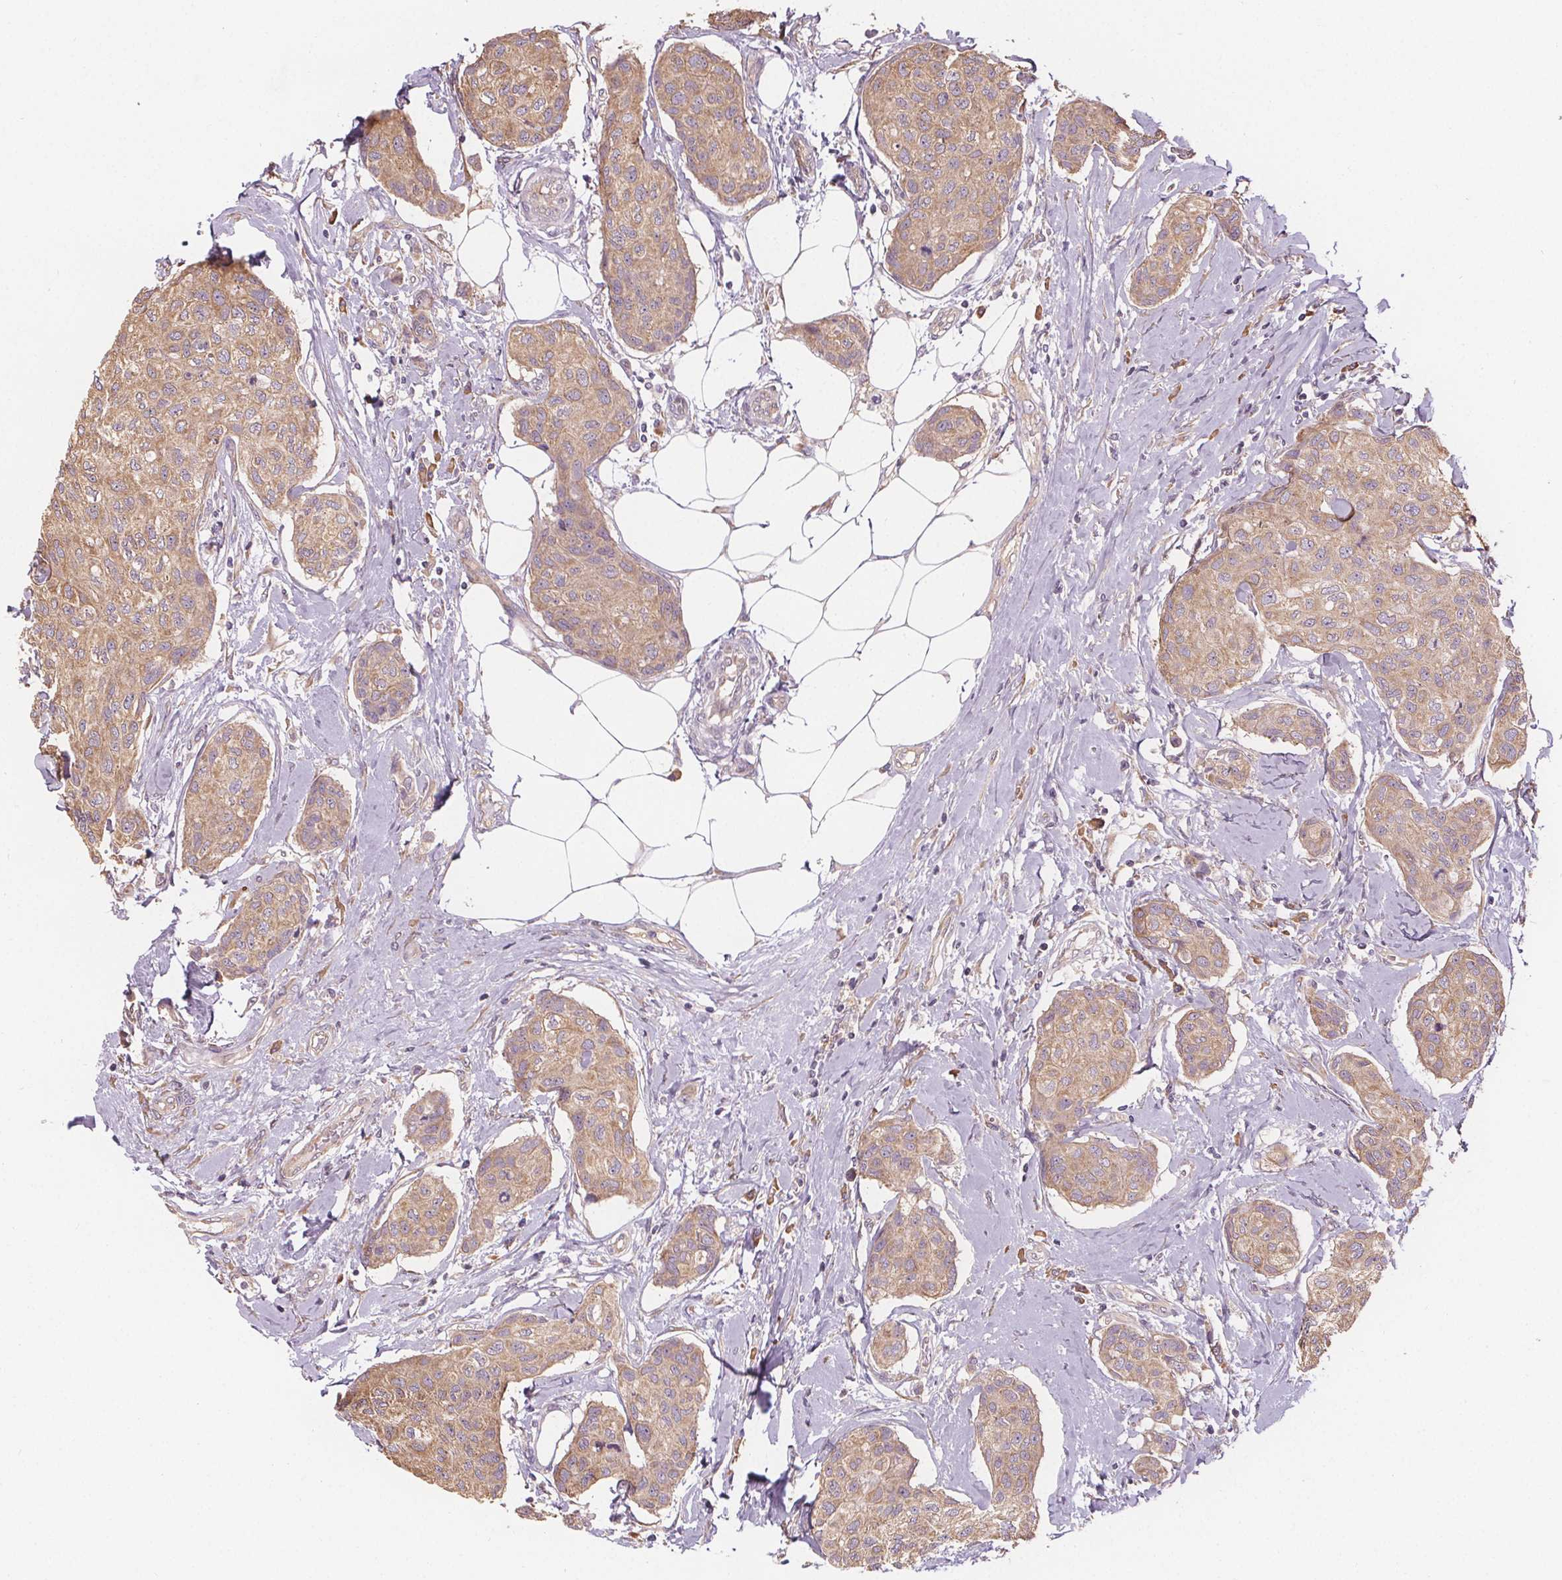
{"staining": {"intensity": "weak", "quantity": ">75%", "location": "cytoplasmic/membranous"}, "tissue": "breast cancer", "cell_type": "Tumor cells", "image_type": "cancer", "snomed": [{"axis": "morphology", "description": "Duct carcinoma"}, {"axis": "topography", "description": "Breast"}], "caption": "Immunohistochemical staining of human intraductal carcinoma (breast) exhibits low levels of weak cytoplasmic/membranous staining in about >75% of tumor cells. The protein of interest is stained brown, and the nuclei are stained in blue (DAB (3,3'-diaminobenzidine) IHC with brightfield microscopy, high magnification).", "gene": "TMEM80", "patient": {"sex": "female", "age": 80}}